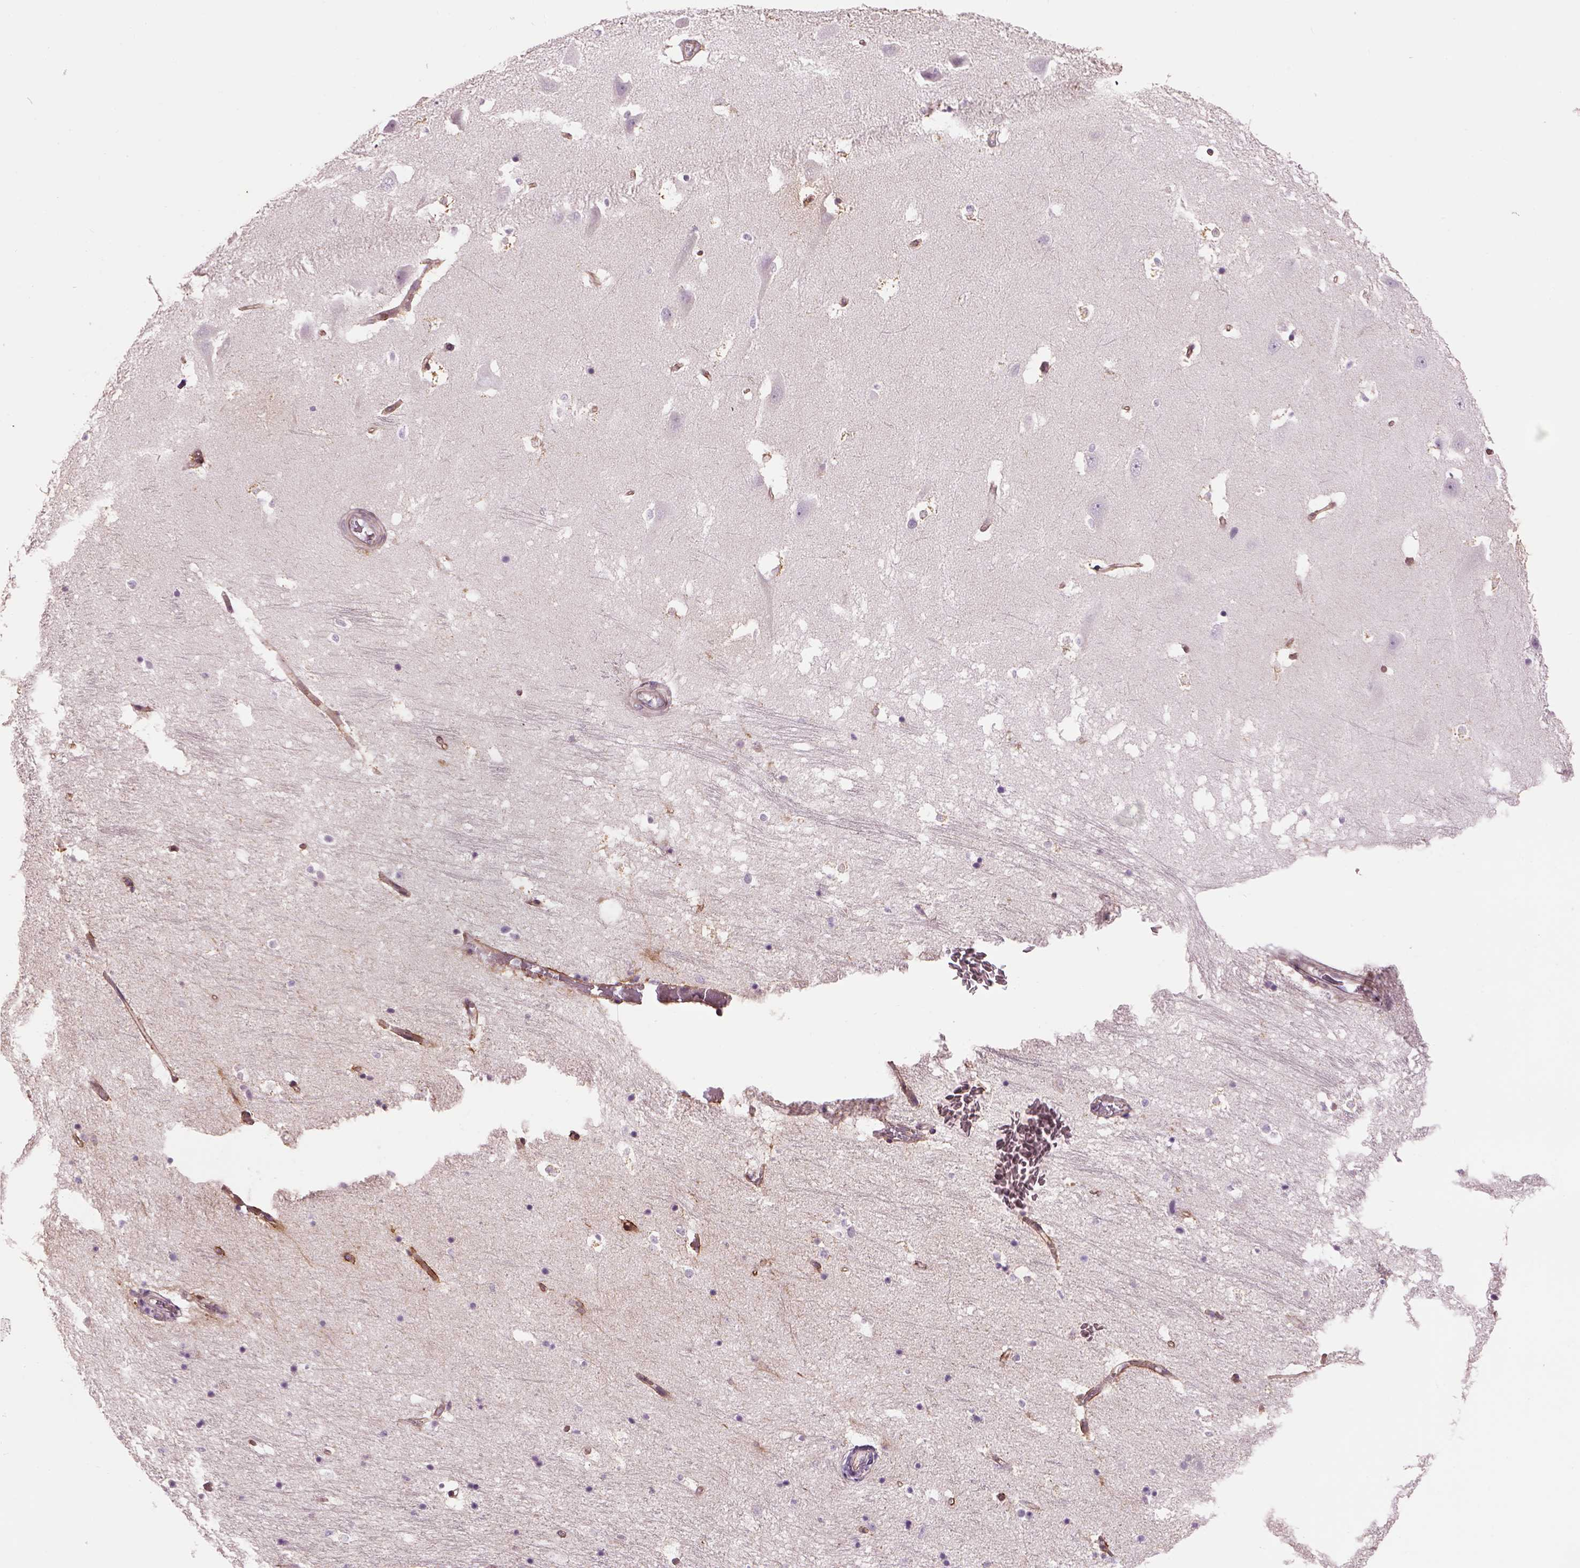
{"staining": {"intensity": "negative", "quantity": "none", "location": "none"}, "tissue": "hippocampus", "cell_type": "Glial cells", "image_type": "normal", "snomed": [{"axis": "morphology", "description": "Normal tissue, NOS"}, {"axis": "topography", "description": "Hippocampus"}], "caption": "This is a image of immunohistochemistry staining of normal hippocampus, which shows no positivity in glial cells. Nuclei are stained in blue.", "gene": "IFT52", "patient": {"sex": "male", "age": 44}}